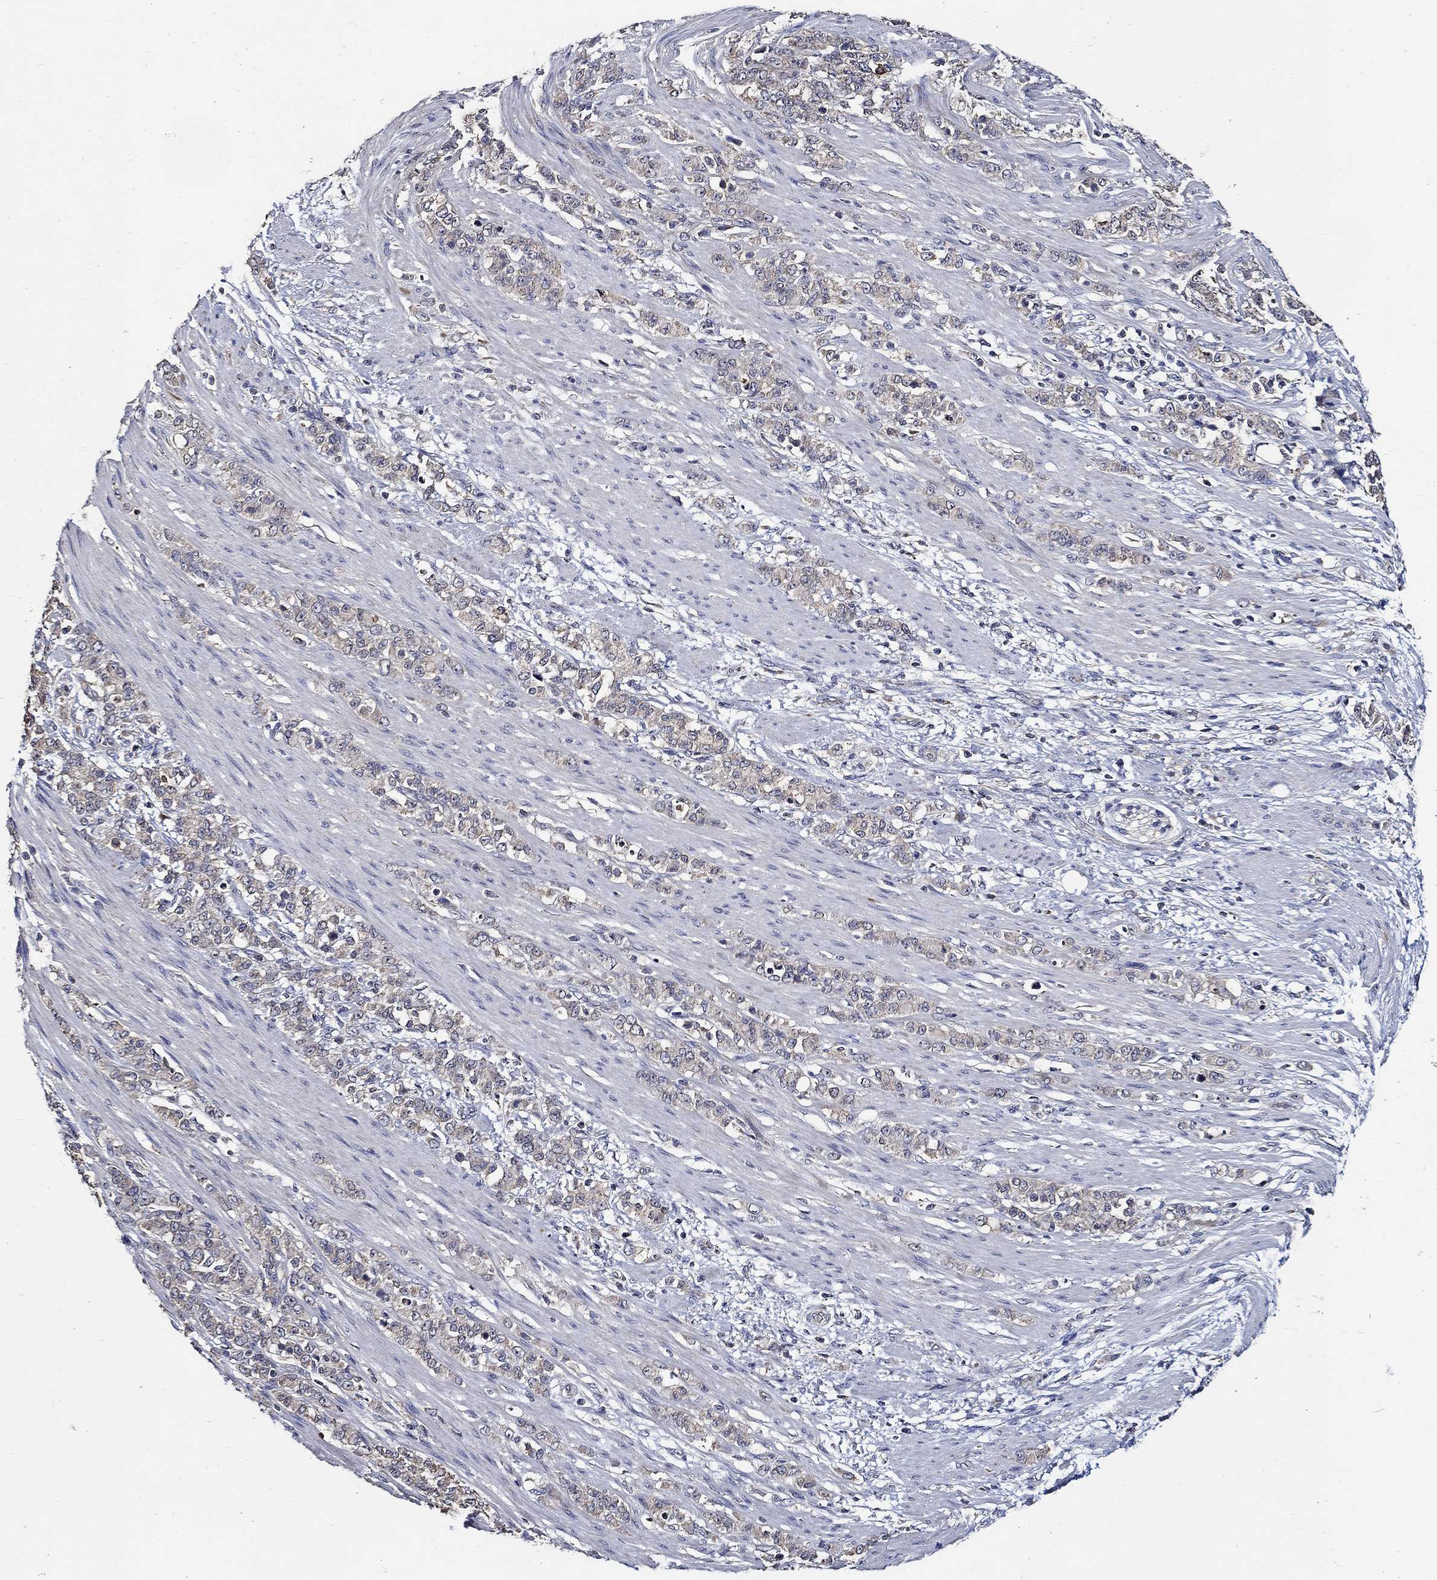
{"staining": {"intensity": "negative", "quantity": "none", "location": "none"}, "tissue": "stomach cancer", "cell_type": "Tumor cells", "image_type": "cancer", "snomed": [{"axis": "morphology", "description": "Normal tissue, NOS"}, {"axis": "morphology", "description": "Adenocarcinoma, NOS"}, {"axis": "topography", "description": "Stomach"}], "caption": "This is an immunohistochemistry histopathology image of stomach adenocarcinoma. There is no staining in tumor cells.", "gene": "WDR53", "patient": {"sex": "female", "age": 79}}